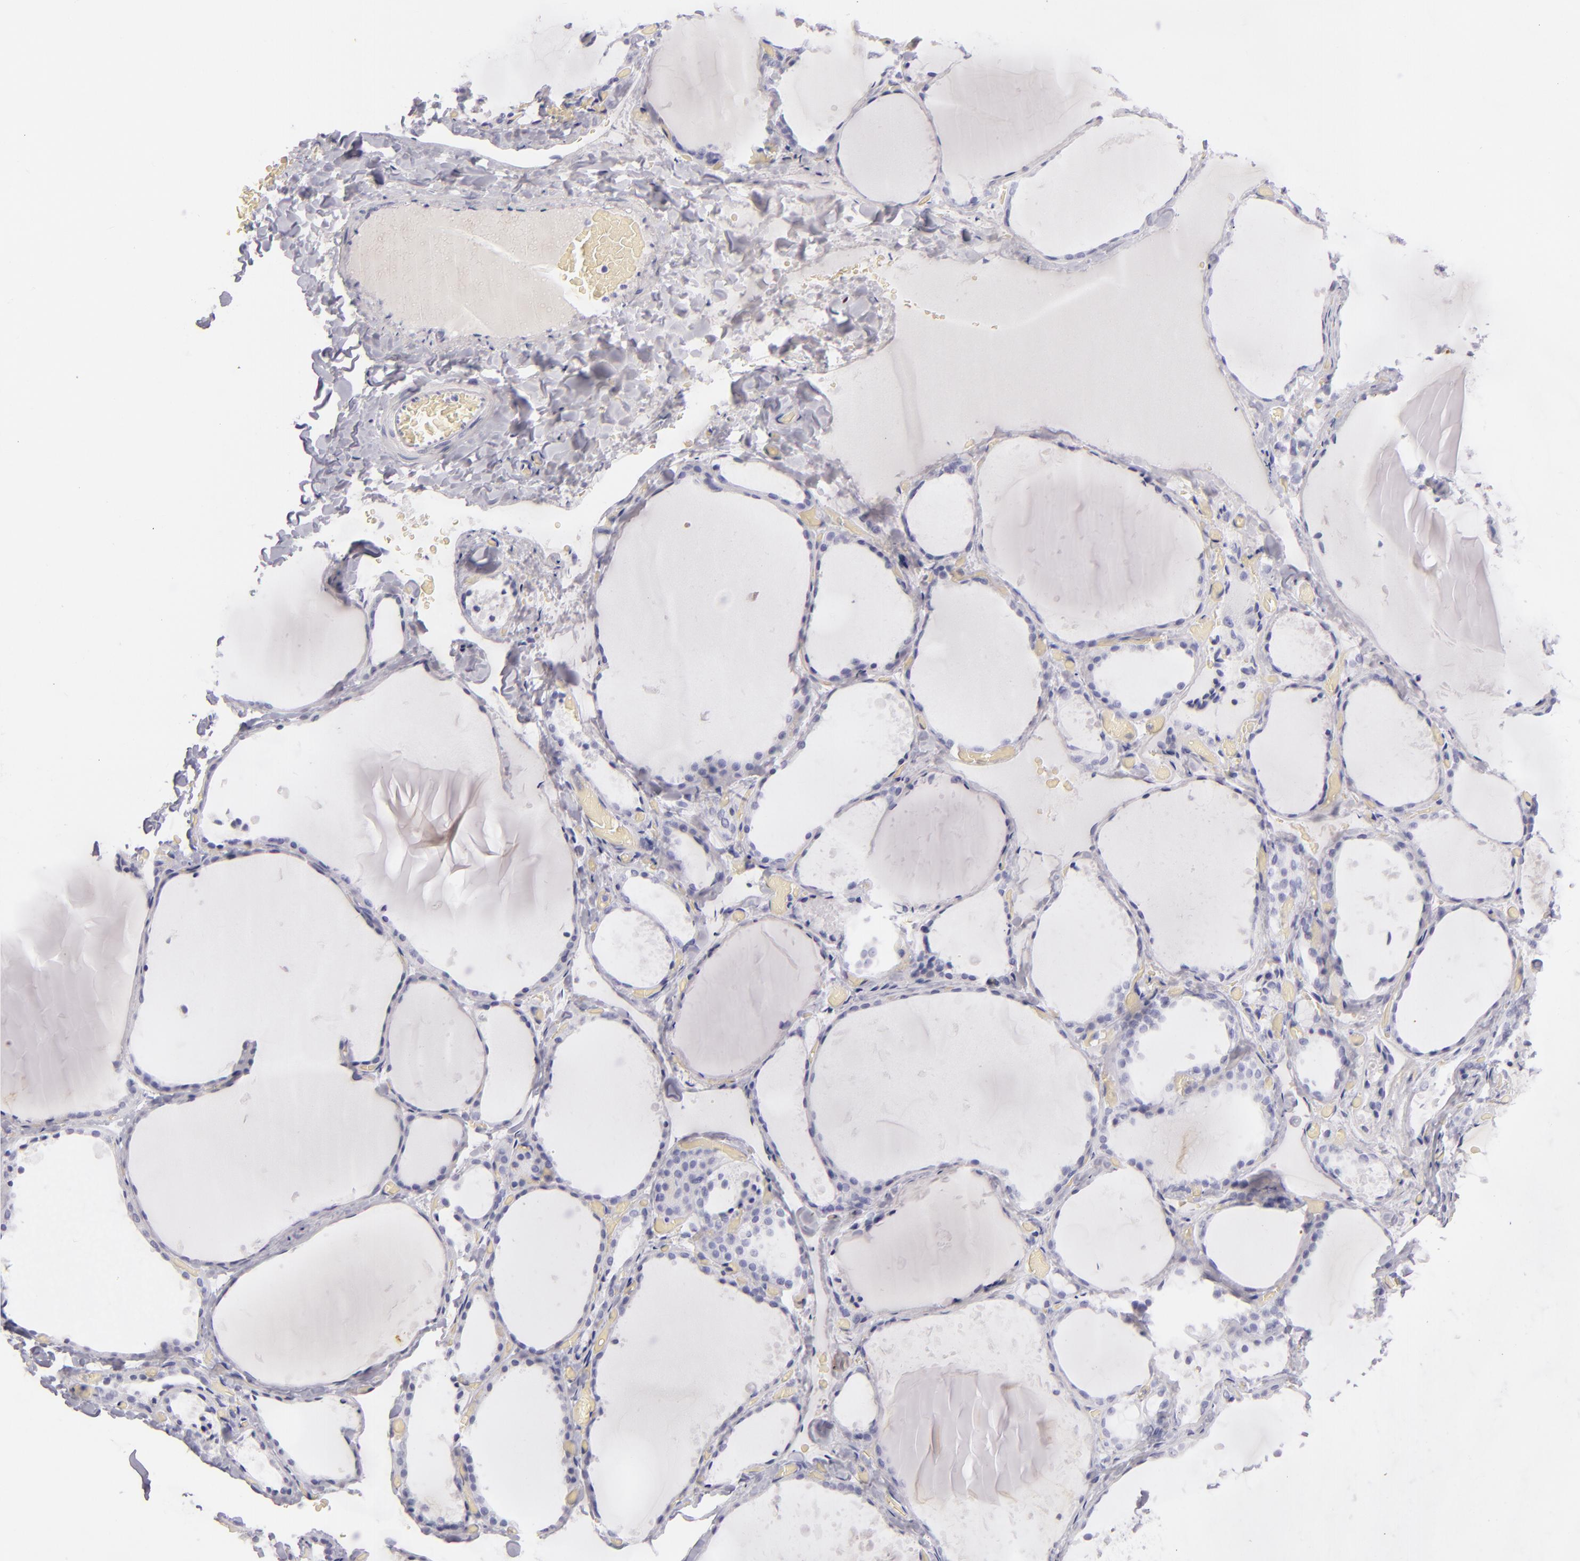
{"staining": {"intensity": "negative", "quantity": "none", "location": "none"}, "tissue": "thyroid gland", "cell_type": "Glandular cells", "image_type": "normal", "snomed": [{"axis": "morphology", "description": "Normal tissue, NOS"}, {"axis": "topography", "description": "Thyroid gland"}], "caption": "A high-resolution histopathology image shows immunohistochemistry staining of unremarkable thyroid gland, which exhibits no significant positivity in glandular cells. (Brightfield microscopy of DAB (3,3'-diaminobenzidine) immunohistochemistry (IHC) at high magnification).", "gene": "CD207", "patient": {"sex": "female", "age": 22}}